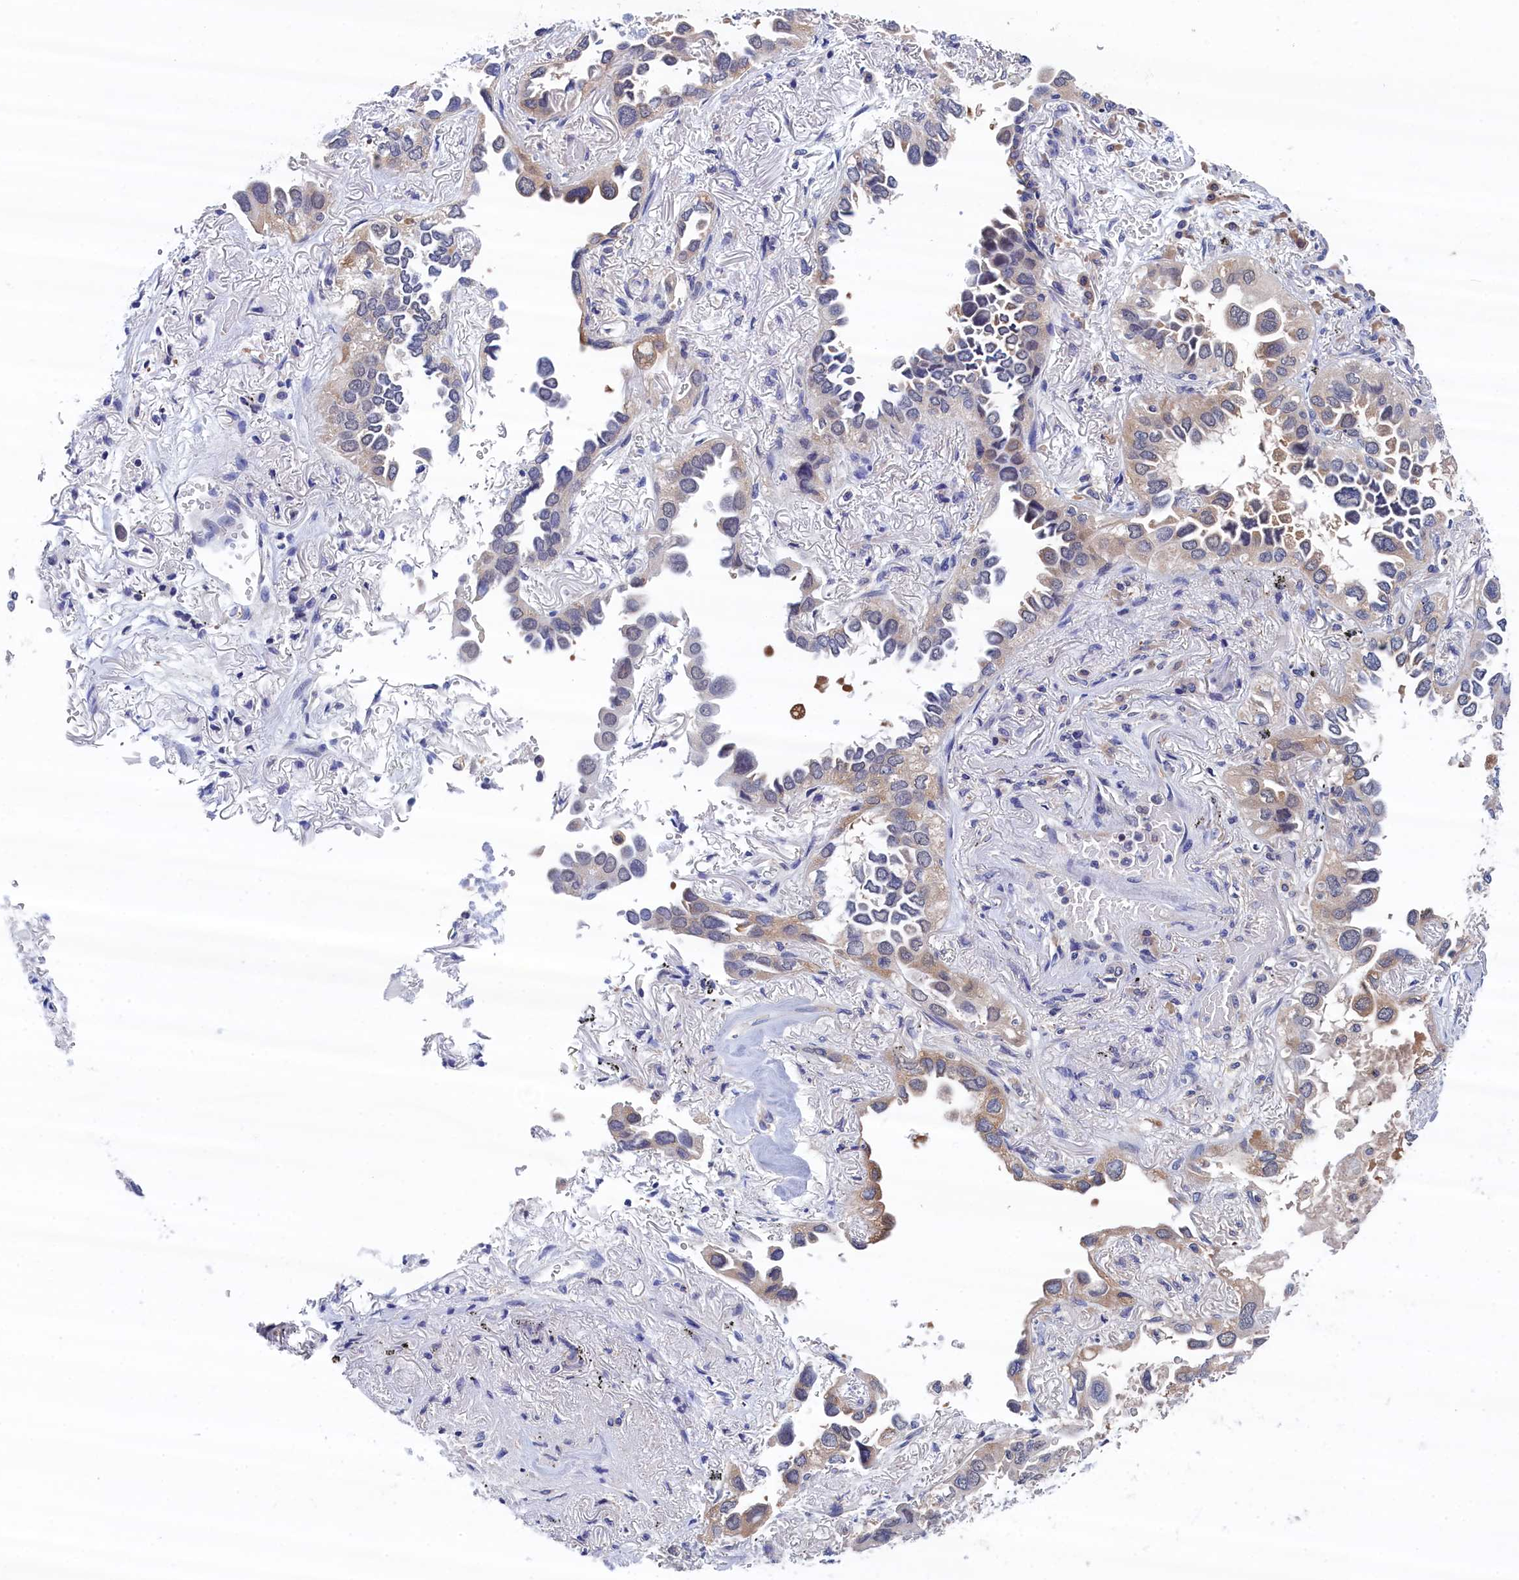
{"staining": {"intensity": "weak", "quantity": "<25%", "location": "cytoplasmic/membranous"}, "tissue": "lung cancer", "cell_type": "Tumor cells", "image_type": "cancer", "snomed": [{"axis": "morphology", "description": "Adenocarcinoma, NOS"}, {"axis": "topography", "description": "Lung"}], "caption": "Tumor cells show no significant positivity in lung cancer. The staining was performed using DAB to visualize the protein expression in brown, while the nuclei were stained in blue with hematoxylin (Magnification: 20x).", "gene": "PGP", "patient": {"sex": "female", "age": 76}}